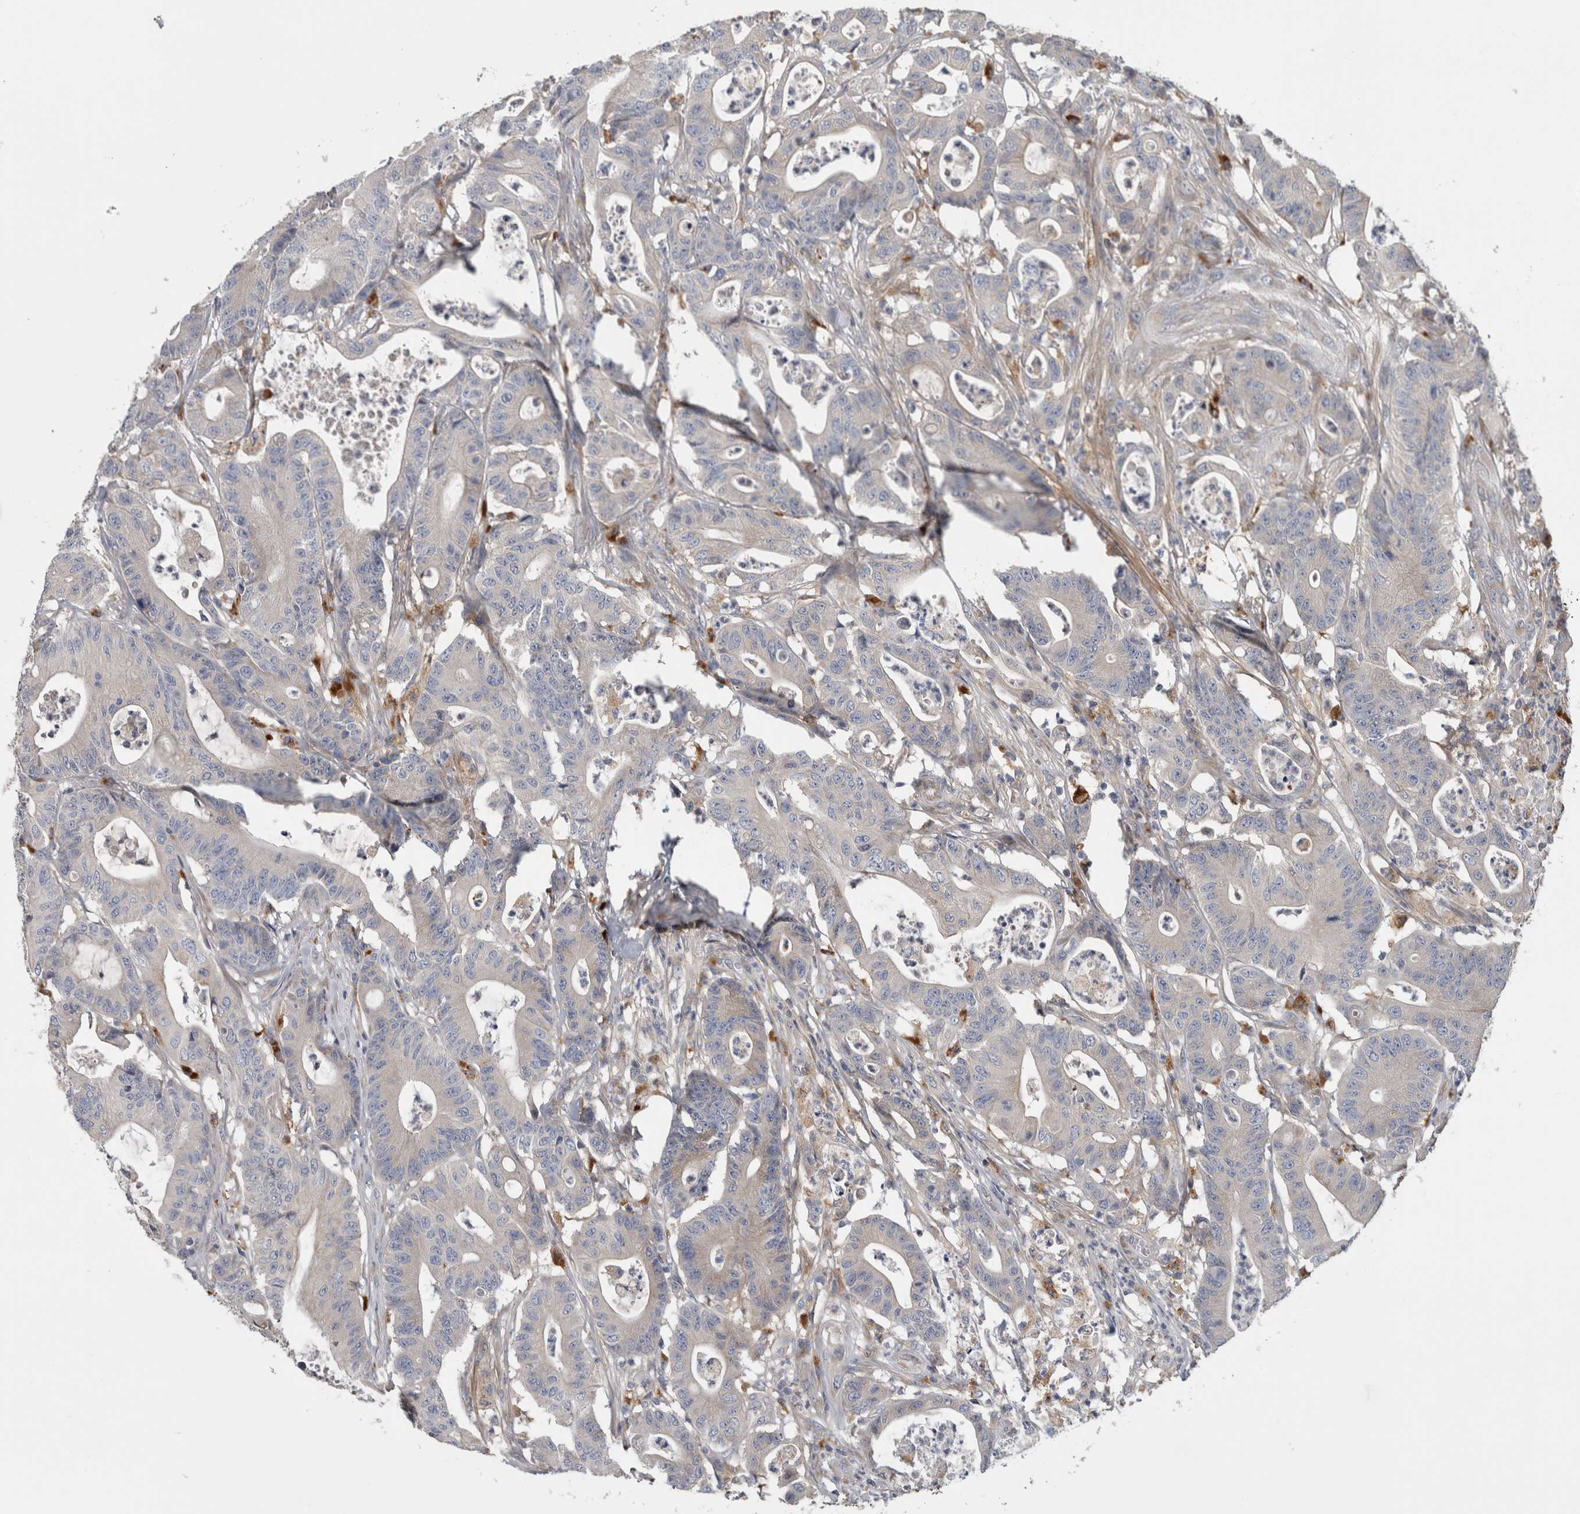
{"staining": {"intensity": "negative", "quantity": "none", "location": "none"}, "tissue": "colorectal cancer", "cell_type": "Tumor cells", "image_type": "cancer", "snomed": [{"axis": "morphology", "description": "Adenocarcinoma, NOS"}, {"axis": "topography", "description": "Colon"}], "caption": "Adenocarcinoma (colorectal) was stained to show a protein in brown. There is no significant expression in tumor cells.", "gene": "ATXN2", "patient": {"sex": "female", "age": 84}}